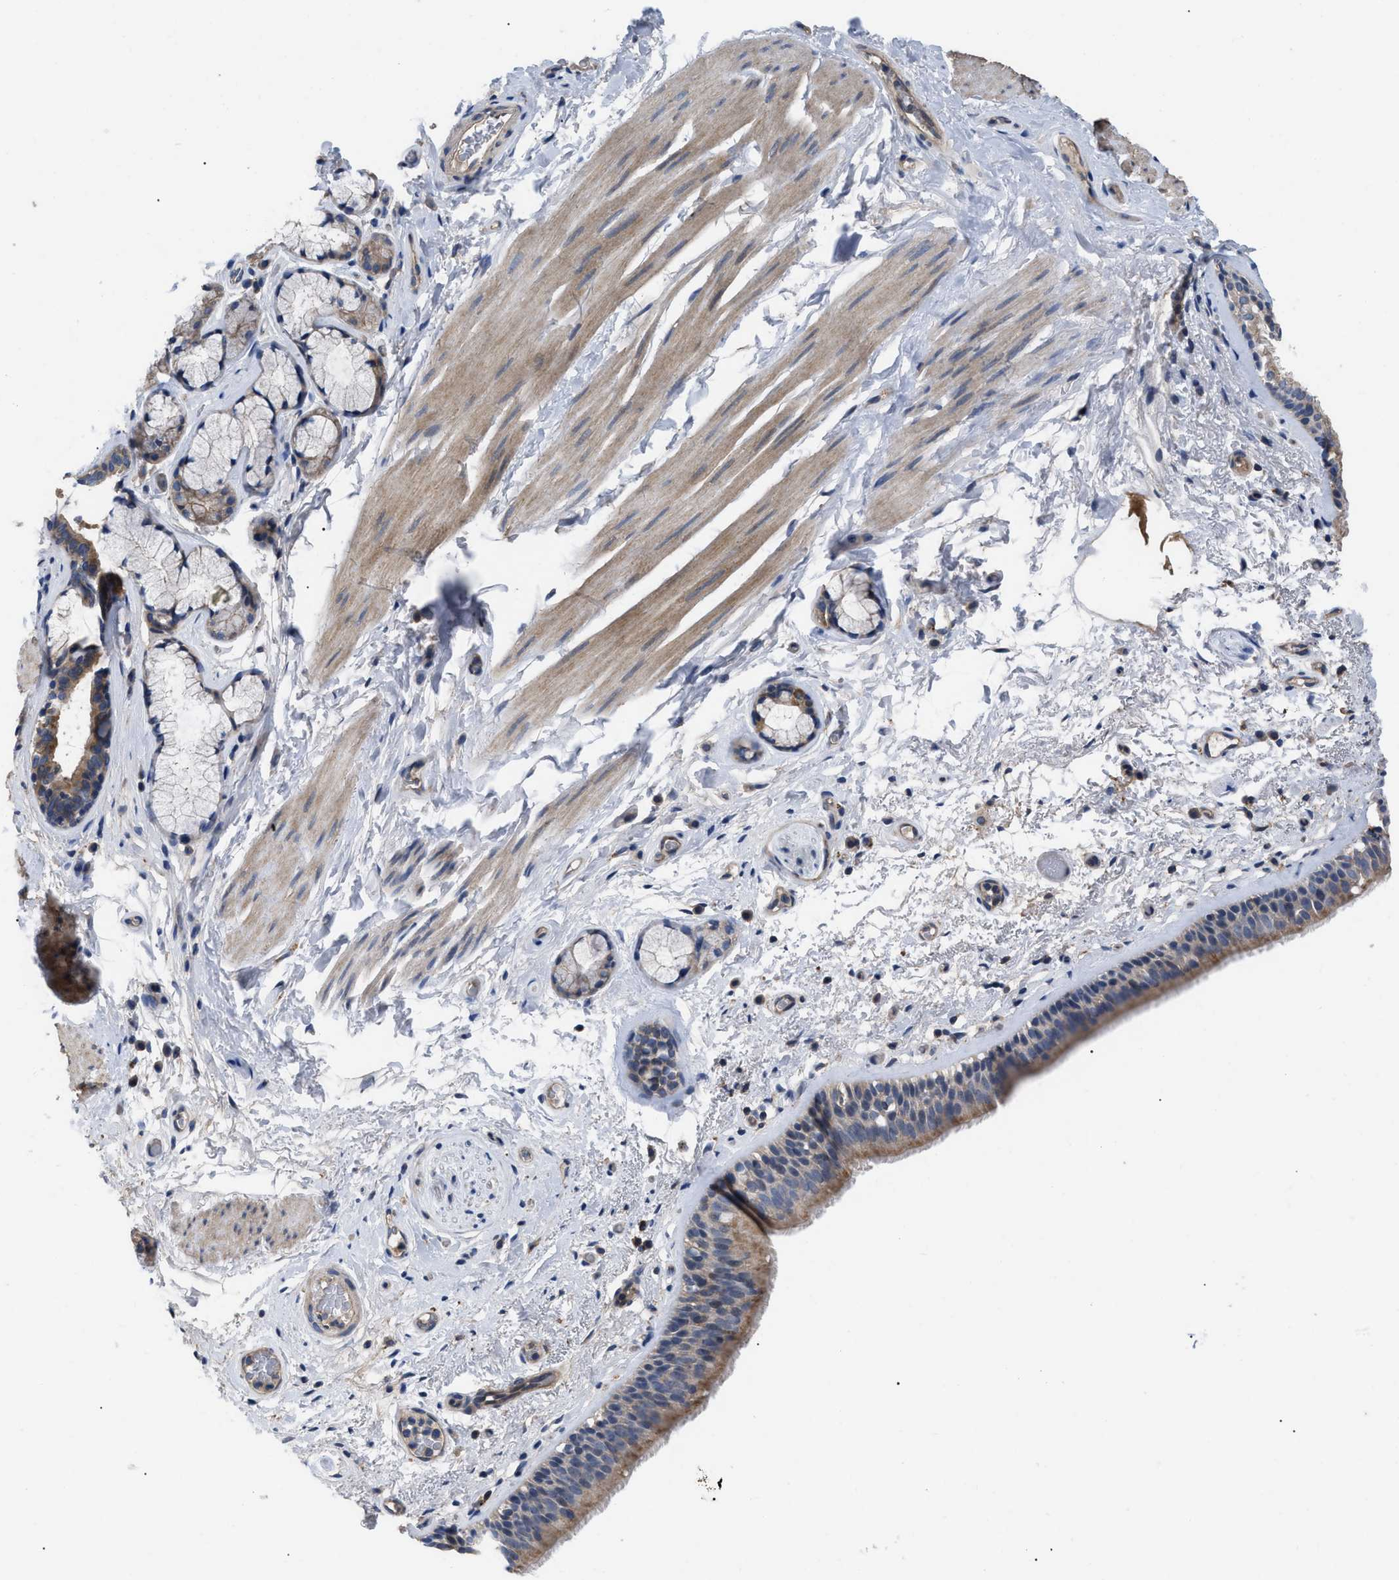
{"staining": {"intensity": "moderate", "quantity": ">75%", "location": "cytoplasmic/membranous"}, "tissue": "bronchus", "cell_type": "Respiratory epithelial cells", "image_type": "normal", "snomed": [{"axis": "morphology", "description": "Normal tissue, NOS"}, {"axis": "topography", "description": "Cartilage tissue"}], "caption": "Immunohistochemical staining of normal human bronchus demonstrates >75% levels of moderate cytoplasmic/membranous protein expression in approximately >75% of respiratory epithelial cells. The staining was performed using DAB, with brown indicating positive protein expression. Nuclei are stained blue with hematoxylin.", "gene": "FAM171A2", "patient": {"sex": "female", "age": 63}}